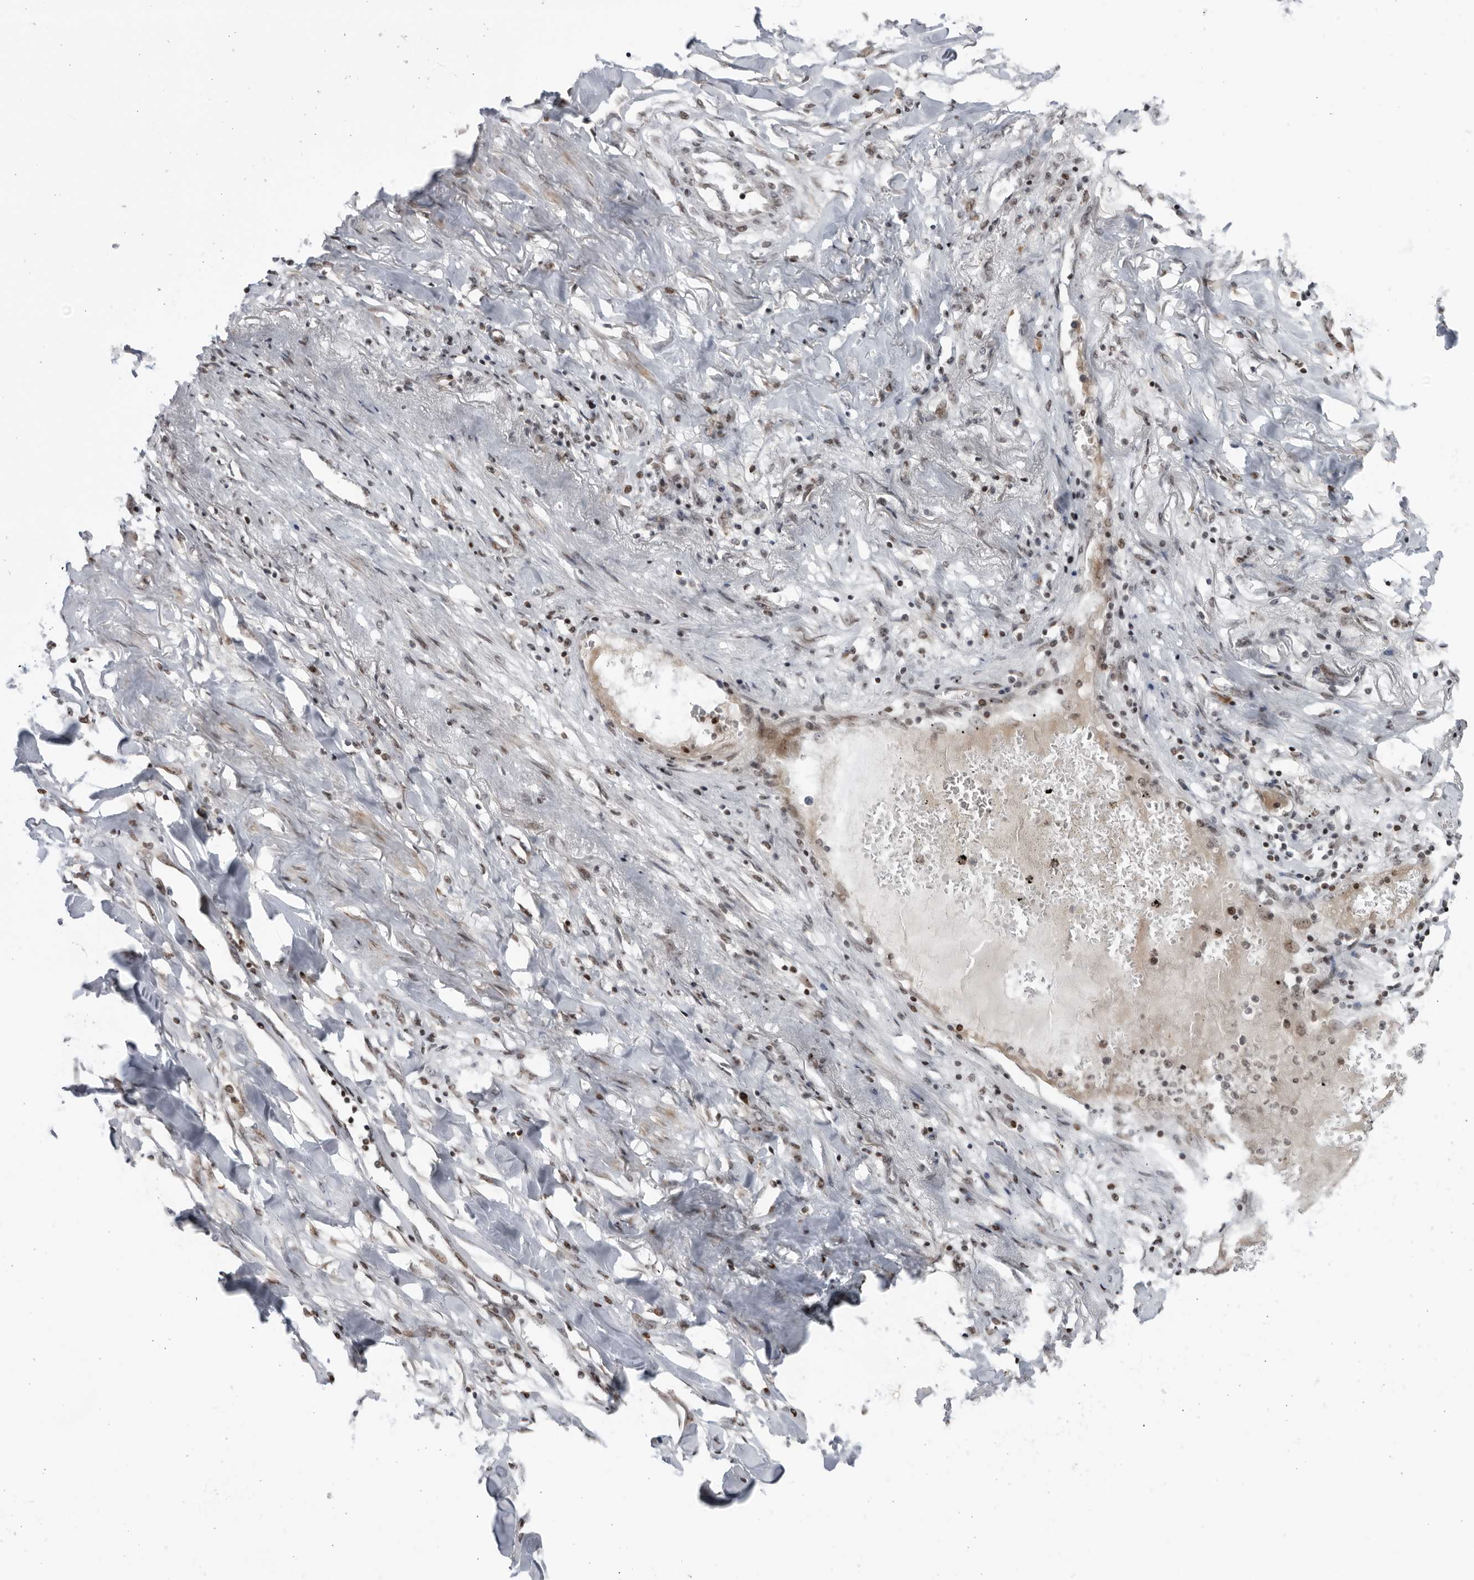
{"staining": {"intensity": "negative", "quantity": "none", "location": "none"}, "tissue": "lung cancer", "cell_type": "Tumor cells", "image_type": "cancer", "snomed": [{"axis": "morphology", "description": "Squamous cell carcinoma, NOS"}, {"axis": "topography", "description": "Lung"}], "caption": "DAB (3,3'-diaminobenzidine) immunohistochemical staining of squamous cell carcinoma (lung) reveals no significant staining in tumor cells. The staining is performed using DAB brown chromogen with nuclei counter-stained in using hematoxylin.", "gene": "DTL", "patient": {"sex": "female", "age": 63}}